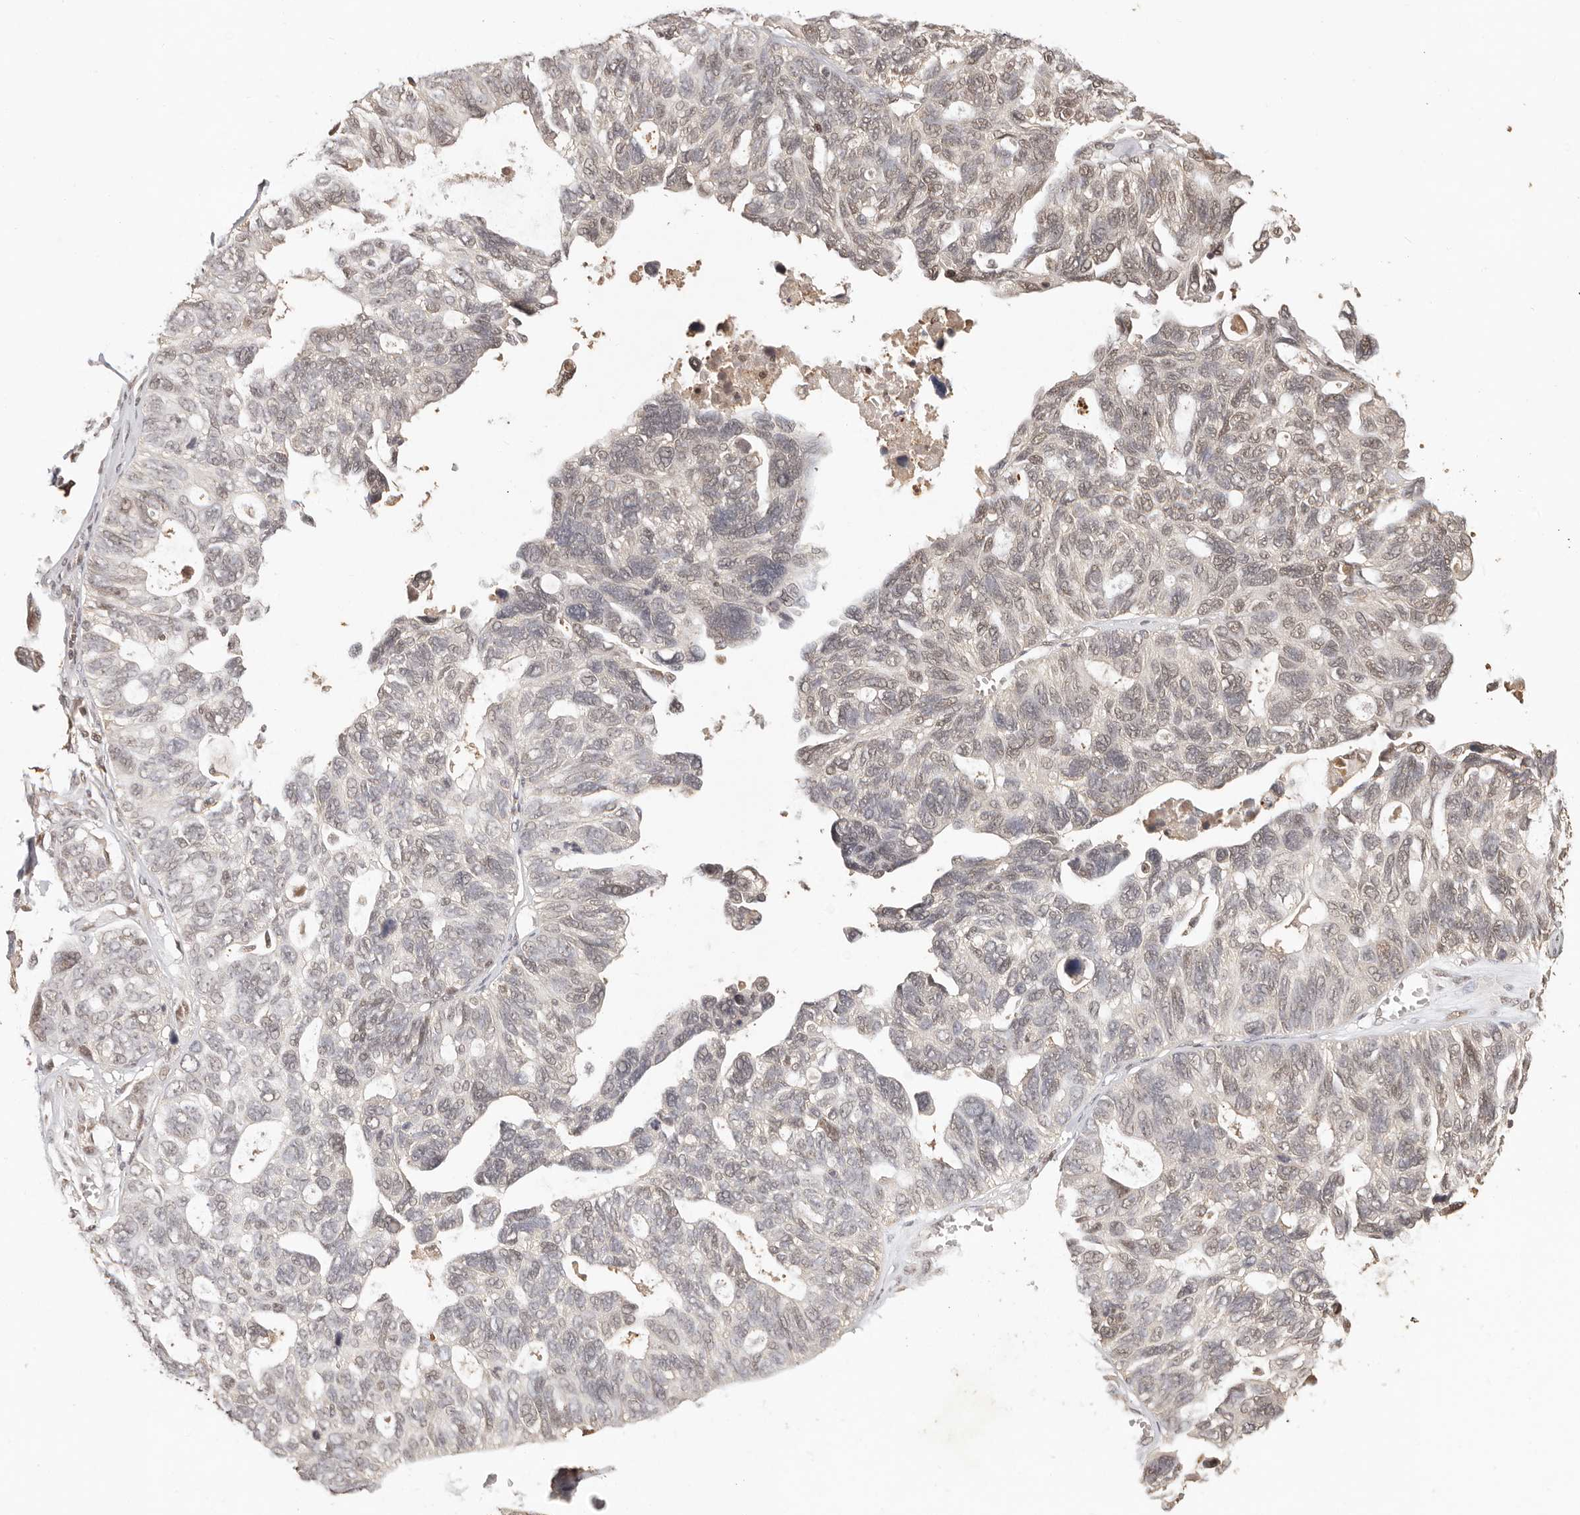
{"staining": {"intensity": "weak", "quantity": "25%-75%", "location": "nuclear"}, "tissue": "ovarian cancer", "cell_type": "Tumor cells", "image_type": "cancer", "snomed": [{"axis": "morphology", "description": "Cystadenocarcinoma, serous, NOS"}, {"axis": "topography", "description": "Ovary"}], "caption": "Immunohistochemical staining of human ovarian cancer (serous cystadenocarcinoma) demonstrates low levels of weak nuclear positivity in about 25%-75% of tumor cells. Immunohistochemistry stains the protein of interest in brown and the nuclei are stained blue.", "gene": "PSMA5", "patient": {"sex": "female", "age": 79}}